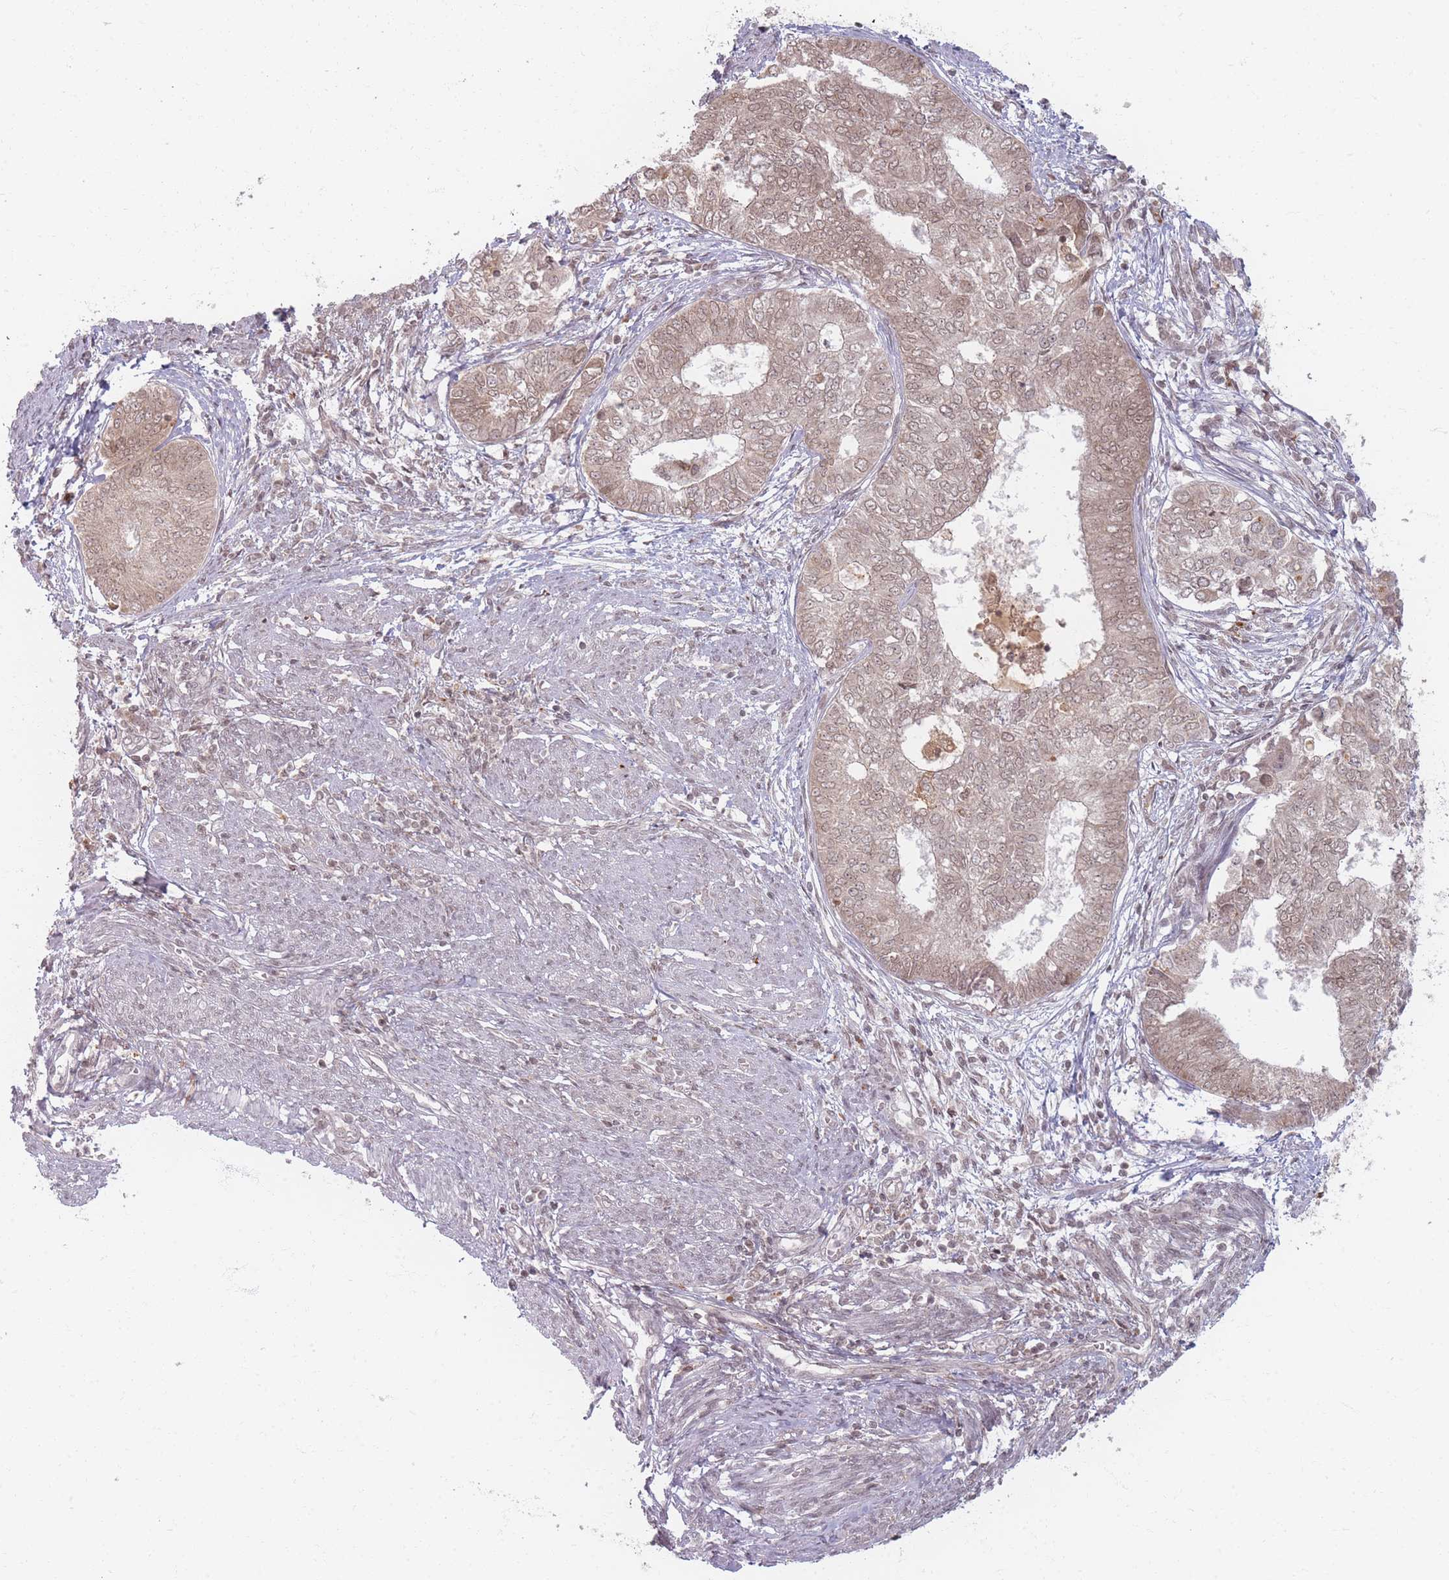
{"staining": {"intensity": "weak", "quantity": ">75%", "location": "cytoplasmic/membranous,nuclear"}, "tissue": "endometrial cancer", "cell_type": "Tumor cells", "image_type": "cancer", "snomed": [{"axis": "morphology", "description": "Adenocarcinoma, NOS"}, {"axis": "topography", "description": "Endometrium"}], "caption": "Protein expression analysis of human endometrial cancer reveals weak cytoplasmic/membranous and nuclear positivity in about >75% of tumor cells. Using DAB (brown) and hematoxylin (blue) stains, captured at high magnification using brightfield microscopy.", "gene": "SPATA45", "patient": {"sex": "female", "age": 62}}